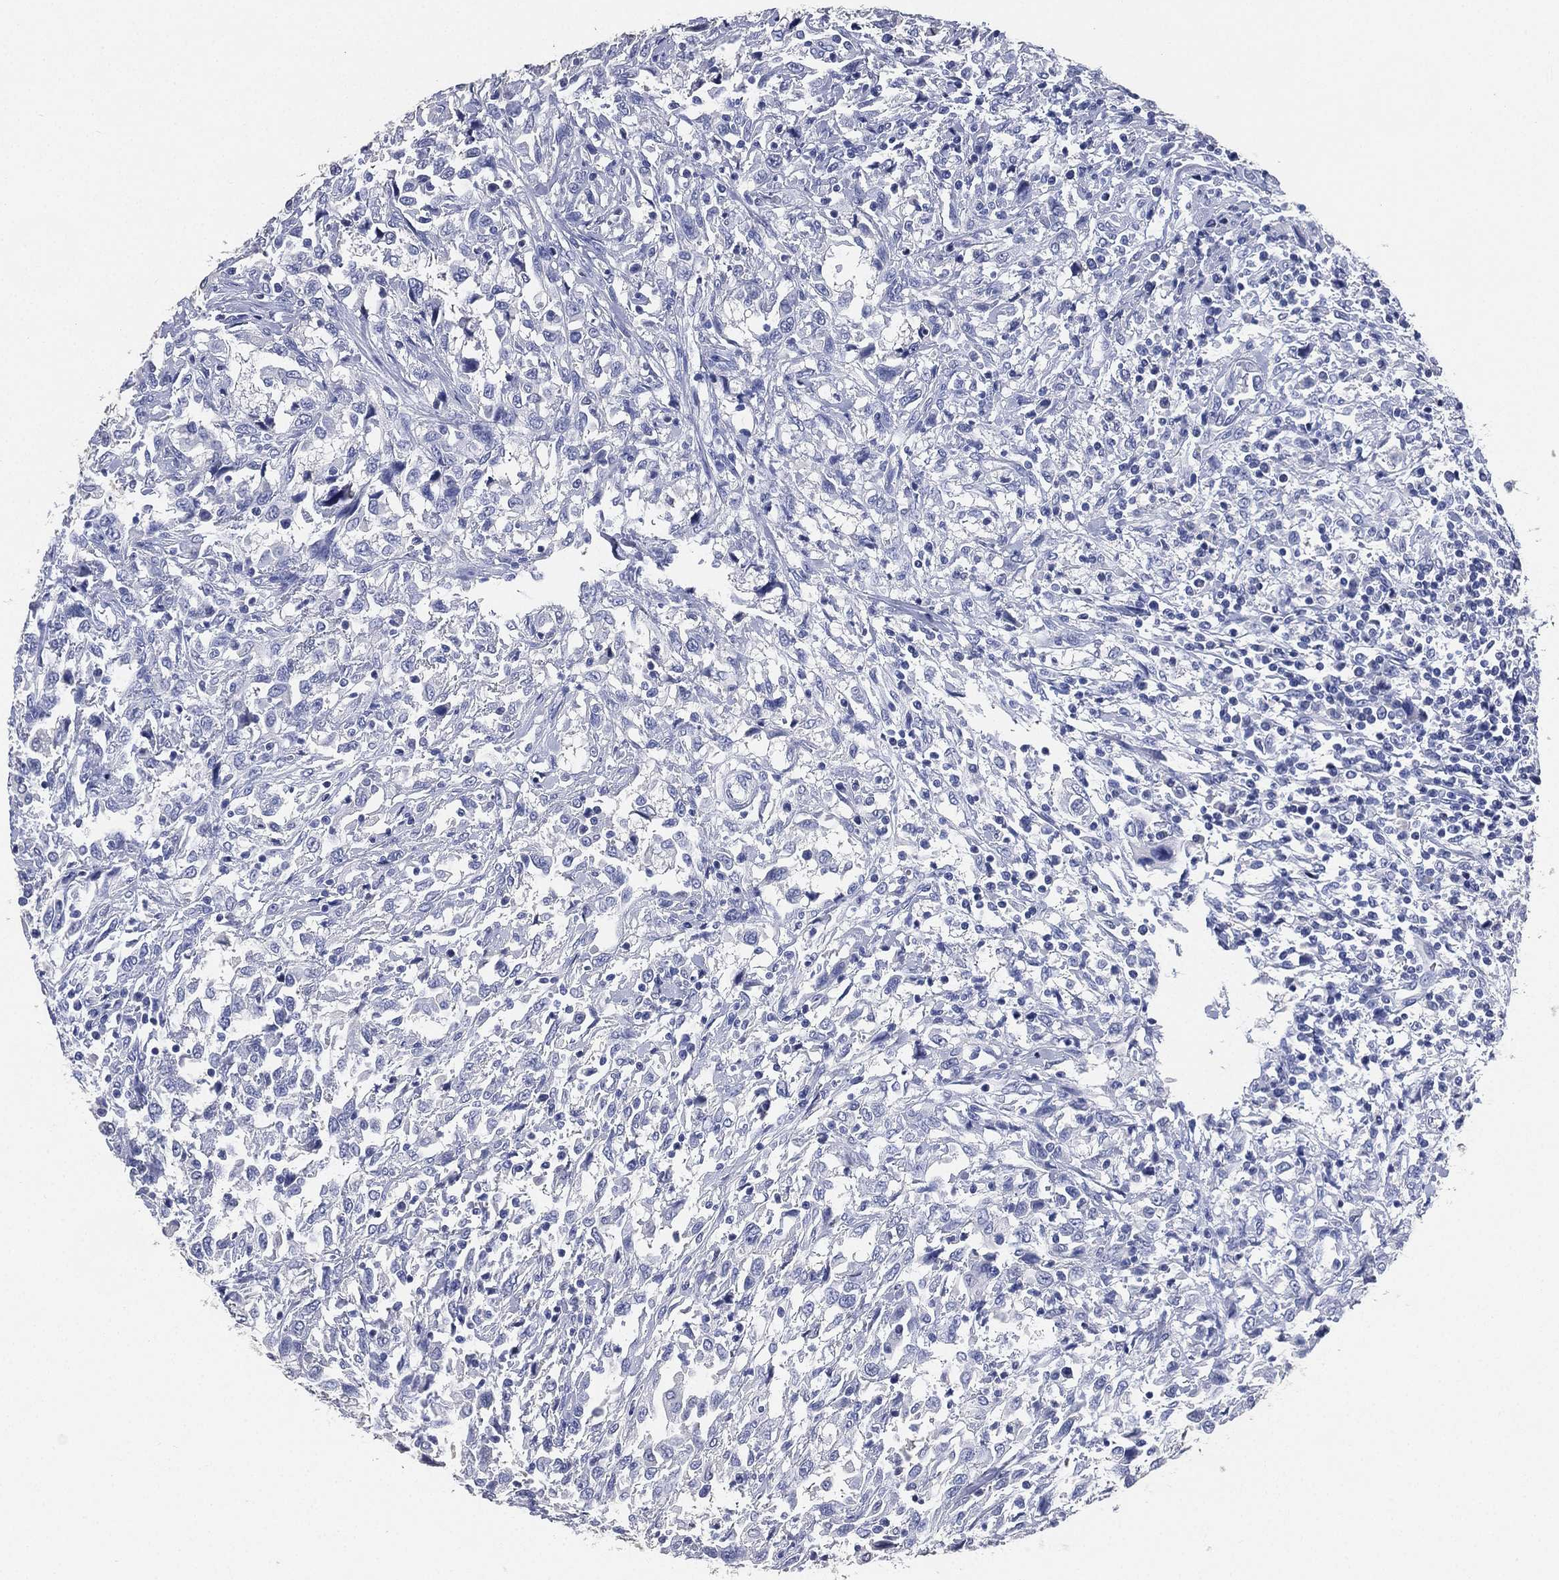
{"staining": {"intensity": "negative", "quantity": "none", "location": "none"}, "tissue": "urothelial cancer", "cell_type": "Tumor cells", "image_type": "cancer", "snomed": [{"axis": "morphology", "description": "Urothelial carcinoma, NOS"}, {"axis": "morphology", "description": "Urothelial carcinoma, High grade"}, {"axis": "topography", "description": "Urinary bladder"}], "caption": "Tumor cells are negative for protein expression in human urothelial cancer.", "gene": "IYD", "patient": {"sex": "female", "age": 64}}